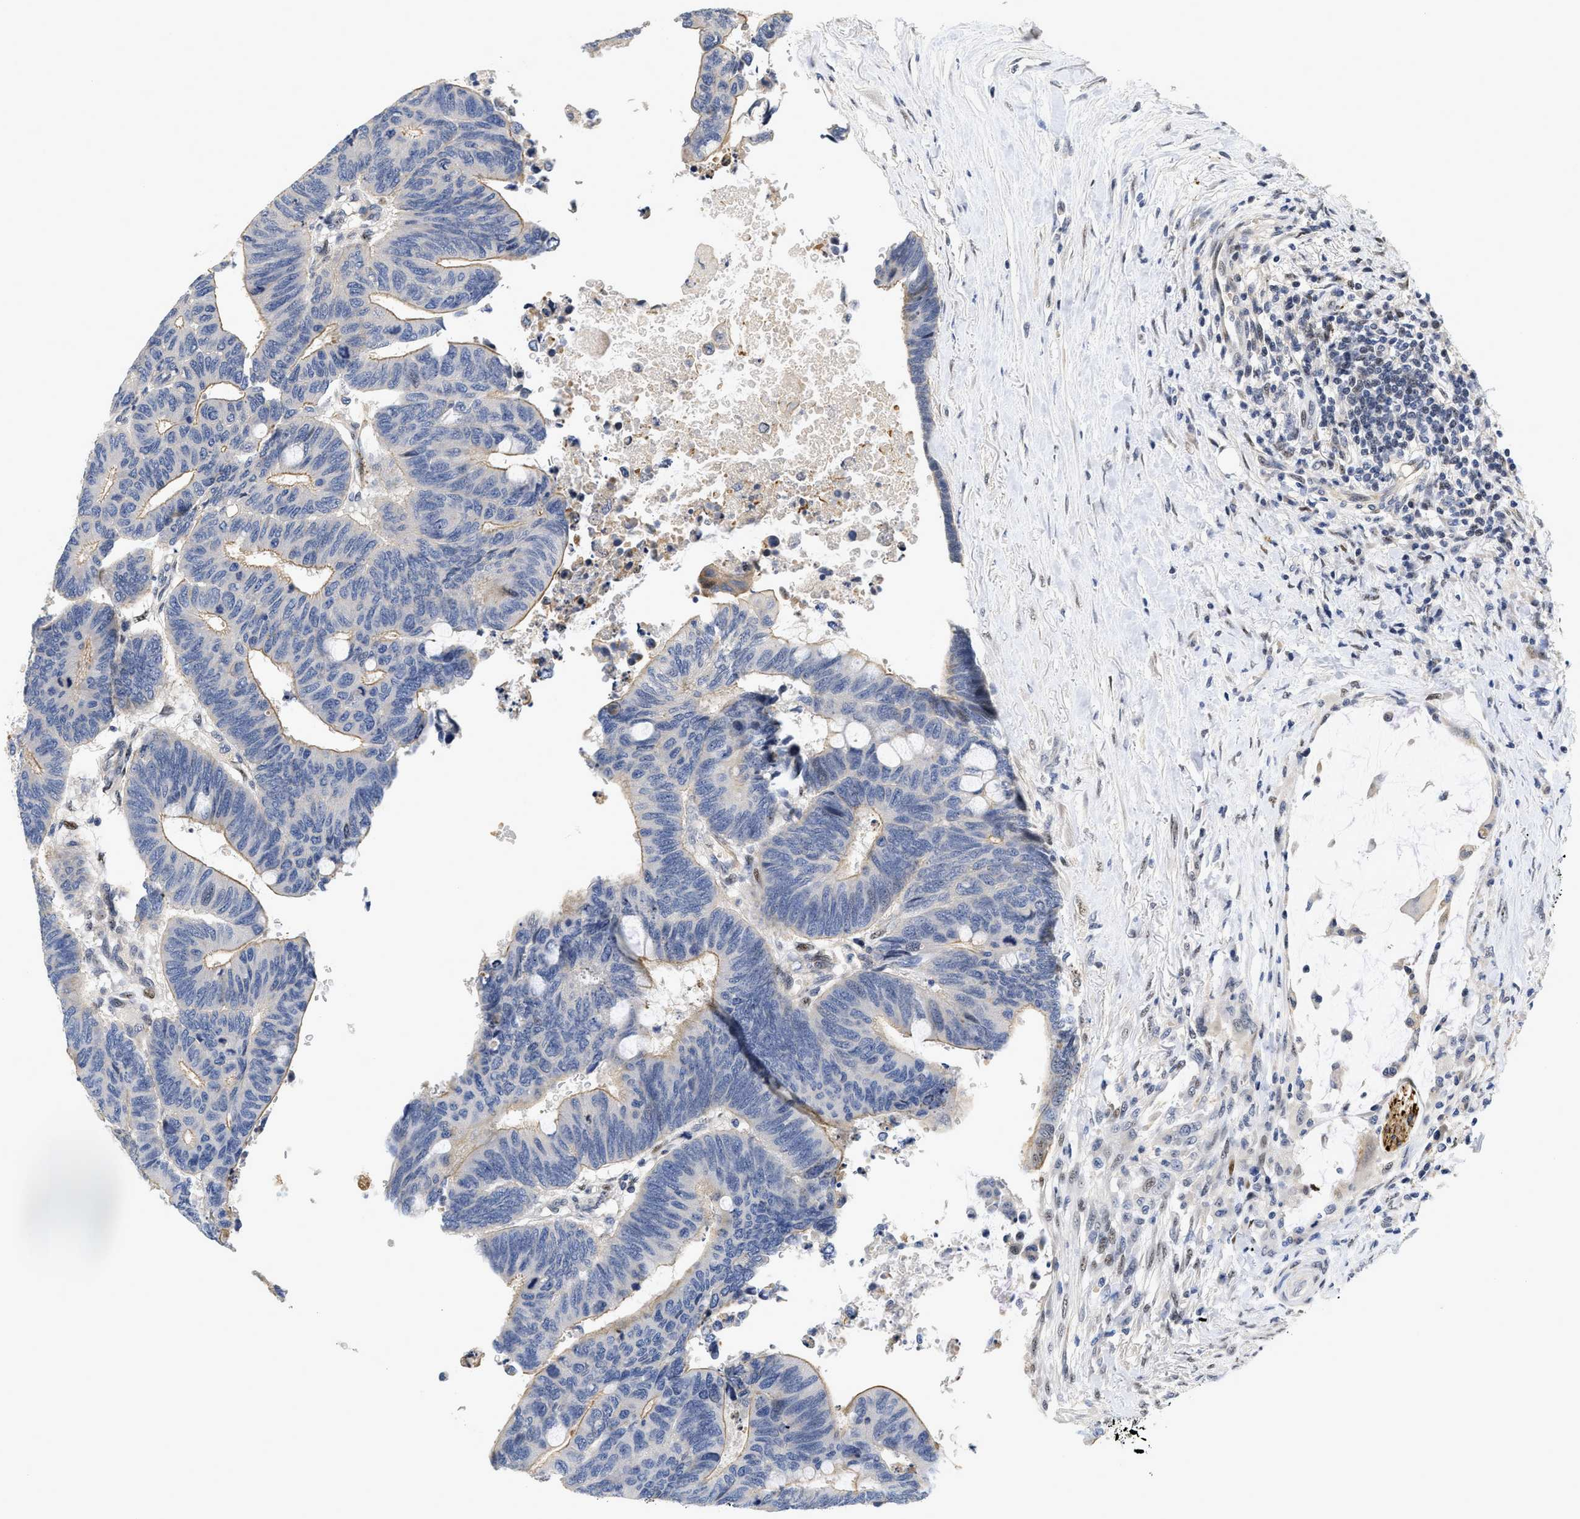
{"staining": {"intensity": "moderate", "quantity": "25%-75%", "location": "cytoplasmic/membranous"}, "tissue": "colorectal cancer", "cell_type": "Tumor cells", "image_type": "cancer", "snomed": [{"axis": "morphology", "description": "Normal tissue, NOS"}, {"axis": "morphology", "description": "Adenocarcinoma, NOS"}, {"axis": "topography", "description": "Rectum"}, {"axis": "topography", "description": "Peripheral nerve tissue"}], "caption": "Immunohistochemistry (IHC) of human colorectal cancer exhibits medium levels of moderate cytoplasmic/membranous positivity in about 25%-75% of tumor cells. The protein of interest is shown in brown color, while the nuclei are stained blue.", "gene": "VIP", "patient": {"sex": "male", "age": 92}}